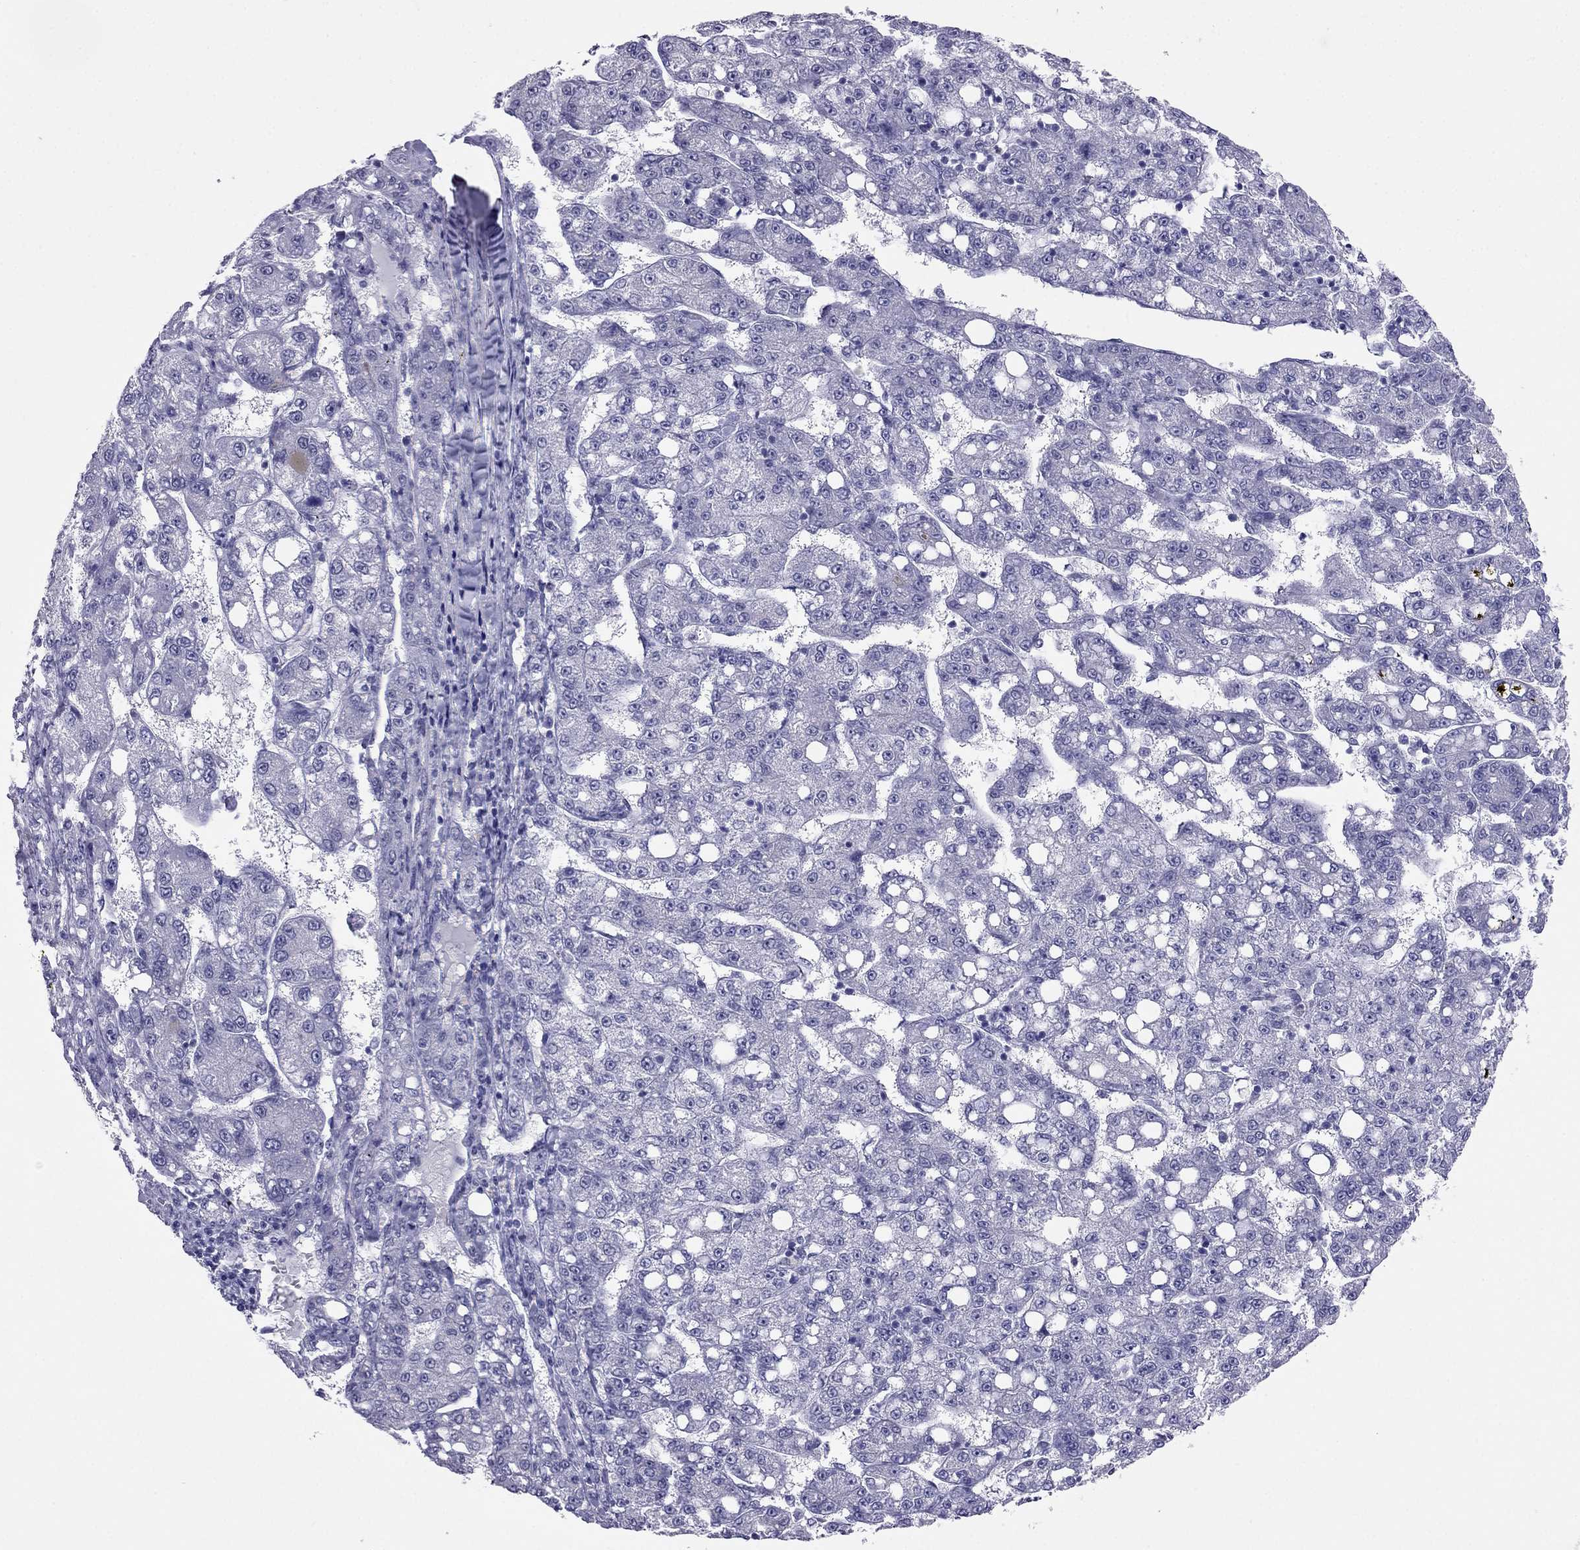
{"staining": {"intensity": "negative", "quantity": "none", "location": "none"}, "tissue": "liver cancer", "cell_type": "Tumor cells", "image_type": "cancer", "snomed": [{"axis": "morphology", "description": "Carcinoma, Hepatocellular, NOS"}, {"axis": "topography", "description": "Liver"}], "caption": "IHC micrograph of human liver cancer stained for a protein (brown), which shows no expression in tumor cells. (DAB immunohistochemistry with hematoxylin counter stain).", "gene": "CROCC2", "patient": {"sex": "female", "age": 65}}